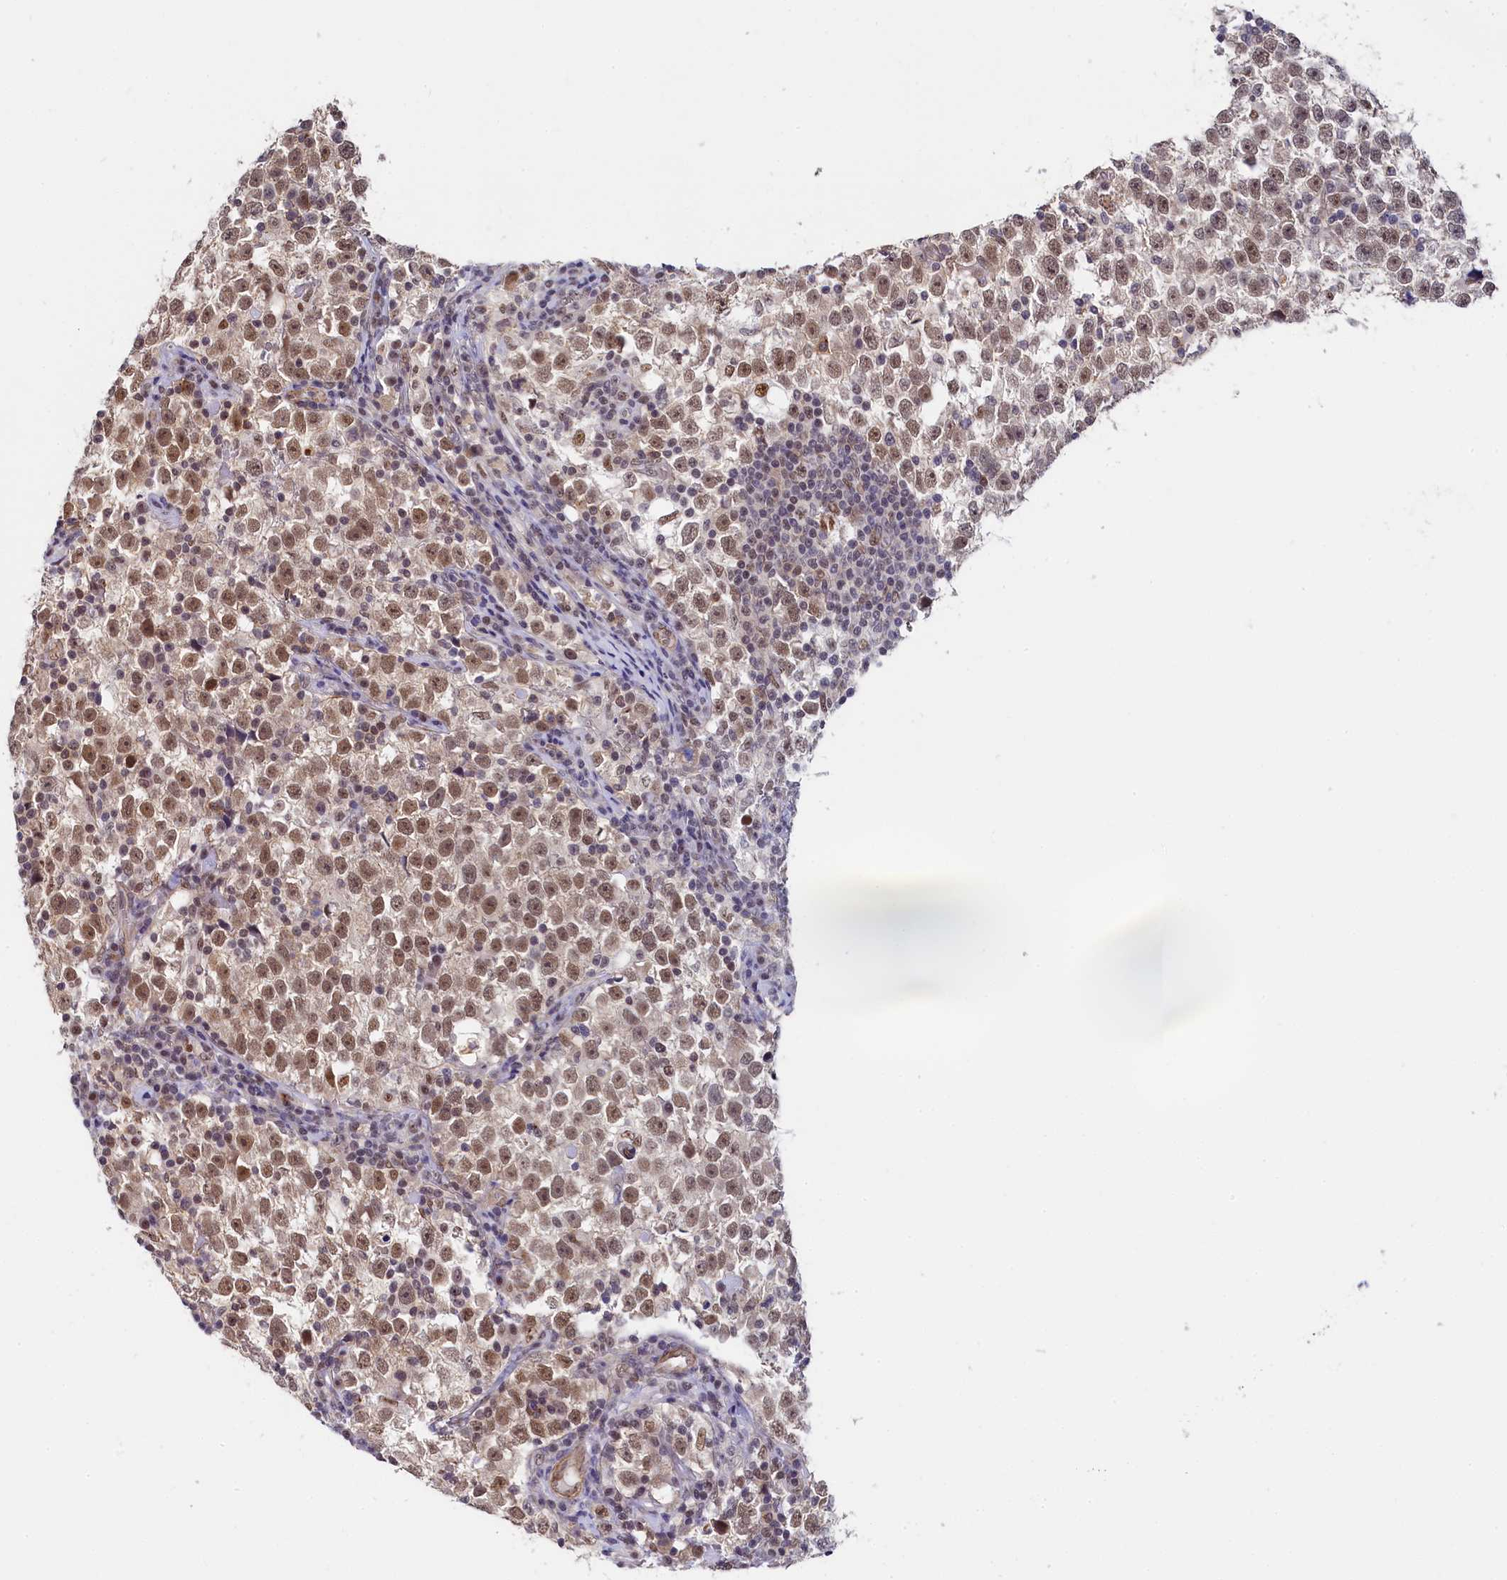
{"staining": {"intensity": "moderate", "quantity": ">75%", "location": "nuclear"}, "tissue": "testis cancer", "cell_type": "Tumor cells", "image_type": "cancer", "snomed": [{"axis": "morphology", "description": "Normal tissue, NOS"}, {"axis": "morphology", "description": "Seminoma, NOS"}, {"axis": "topography", "description": "Testis"}], "caption": "The image demonstrates immunohistochemical staining of testis cancer. There is moderate nuclear positivity is present in about >75% of tumor cells.", "gene": "INTS14", "patient": {"sex": "male", "age": 43}}